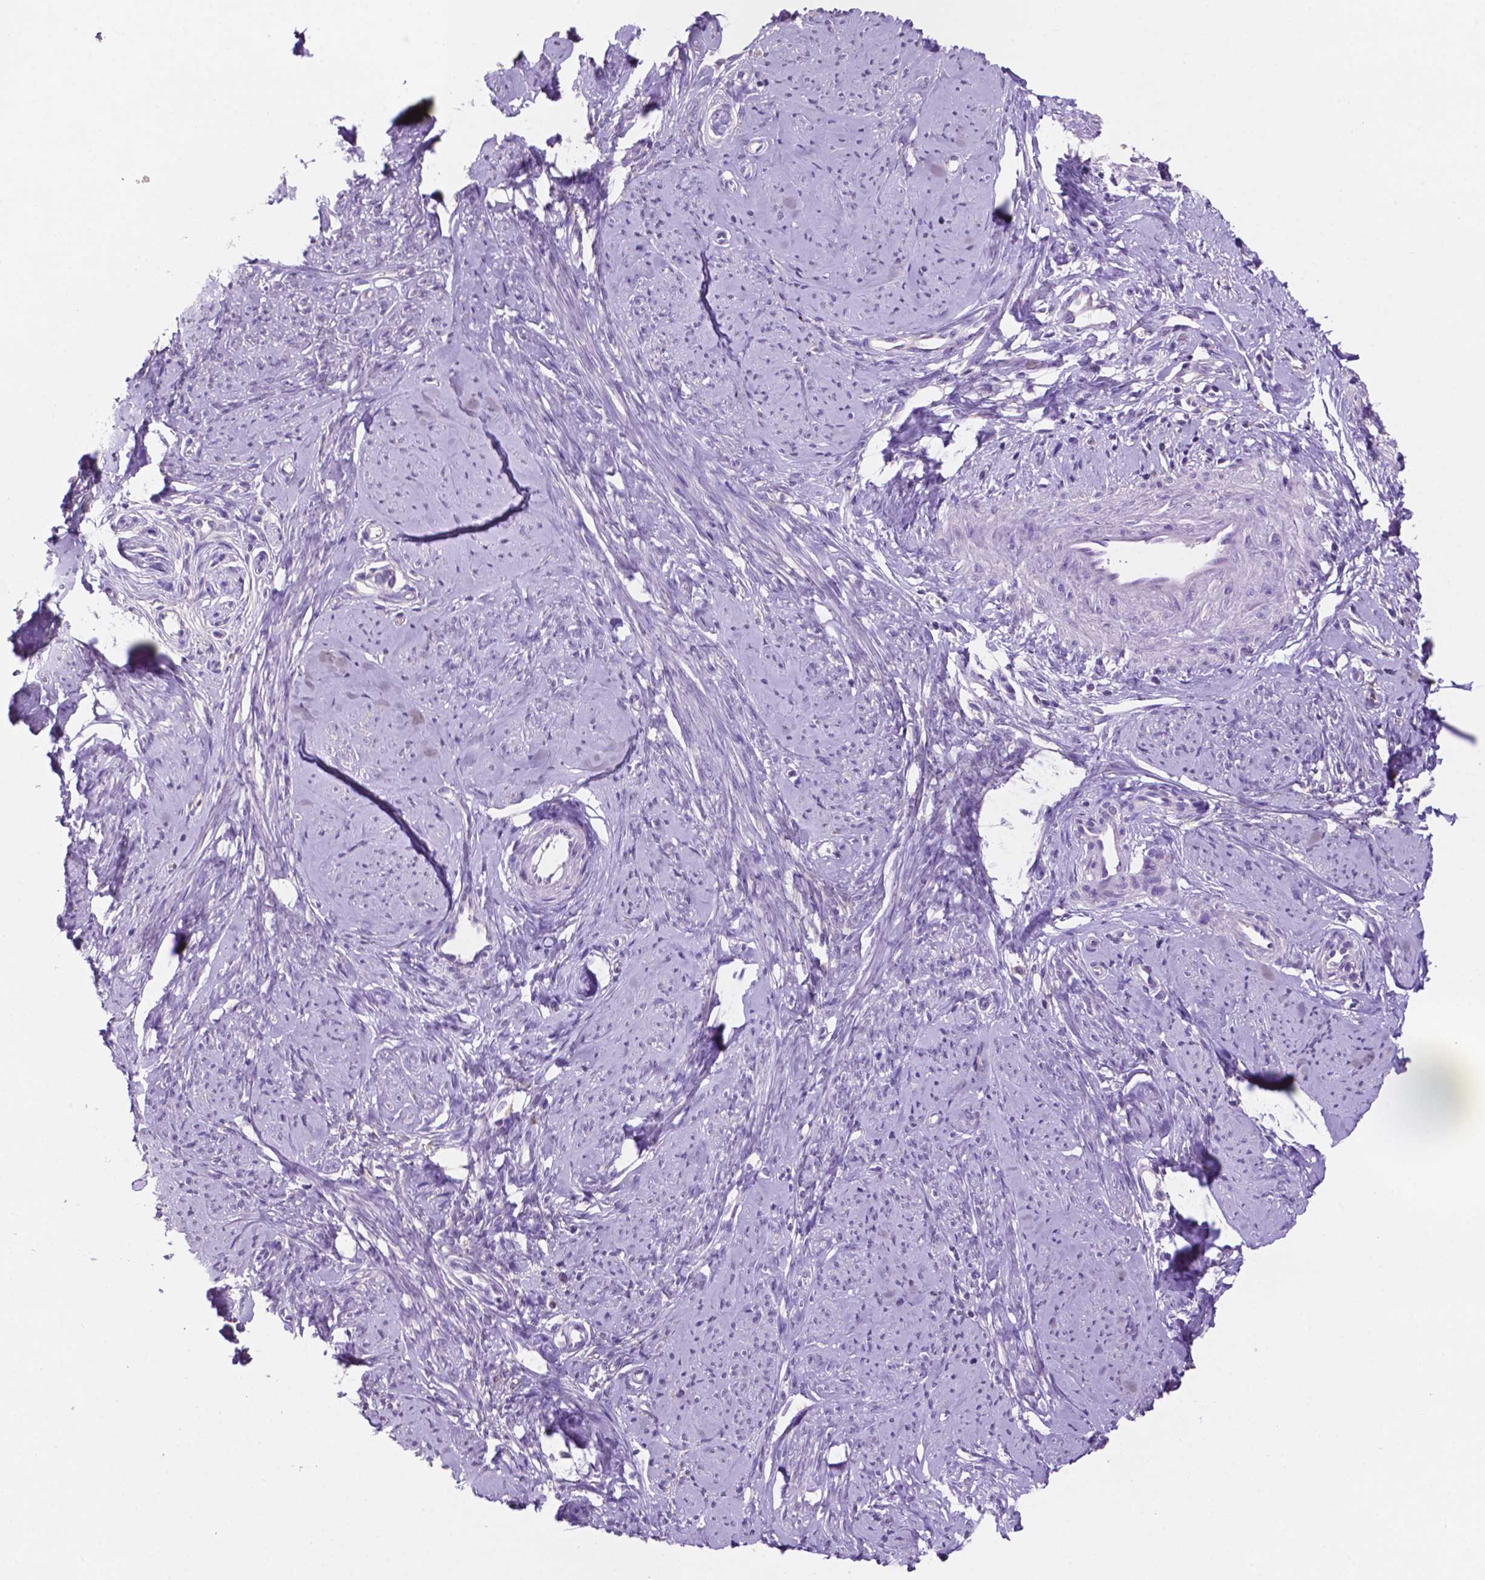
{"staining": {"intensity": "negative", "quantity": "none", "location": "none"}, "tissue": "smooth muscle", "cell_type": "Smooth muscle cells", "image_type": "normal", "snomed": [{"axis": "morphology", "description": "Normal tissue, NOS"}, {"axis": "topography", "description": "Smooth muscle"}], "caption": "Immunohistochemical staining of unremarkable human smooth muscle exhibits no significant positivity in smooth muscle cells.", "gene": "PRPS2", "patient": {"sex": "female", "age": 48}}